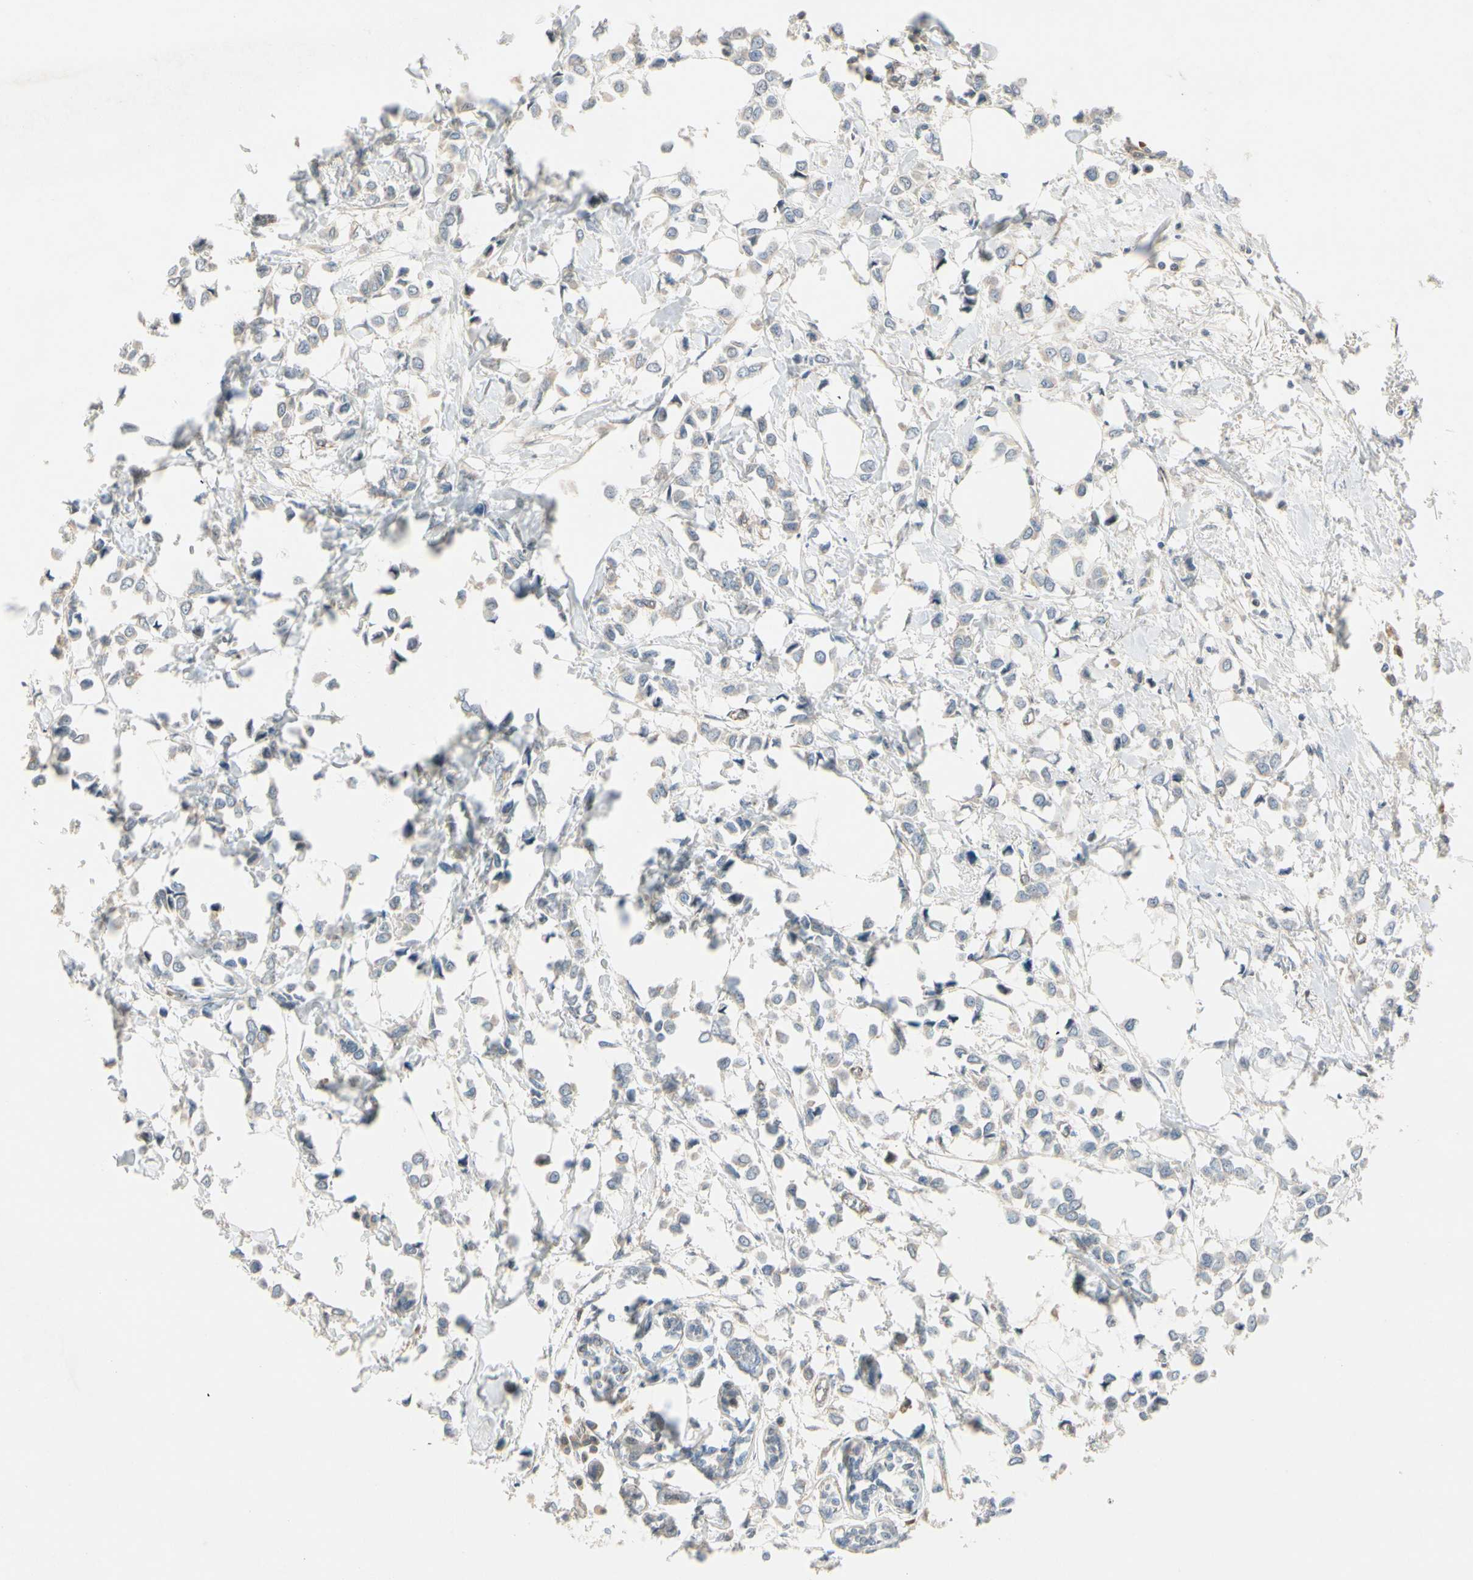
{"staining": {"intensity": "negative", "quantity": "none", "location": "none"}, "tissue": "breast cancer", "cell_type": "Tumor cells", "image_type": "cancer", "snomed": [{"axis": "morphology", "description": "Lobular carcinoma"}, {"axis": "topography", "description": "Breast"}], "caption": "DAB (3,3'-diaminobenzidine) immunohistochemical staining of breast cancer shows no significant positivity in tumor cells.", "gene": "PPP3CB", "patient": {"sex": "female", "age": 51}}